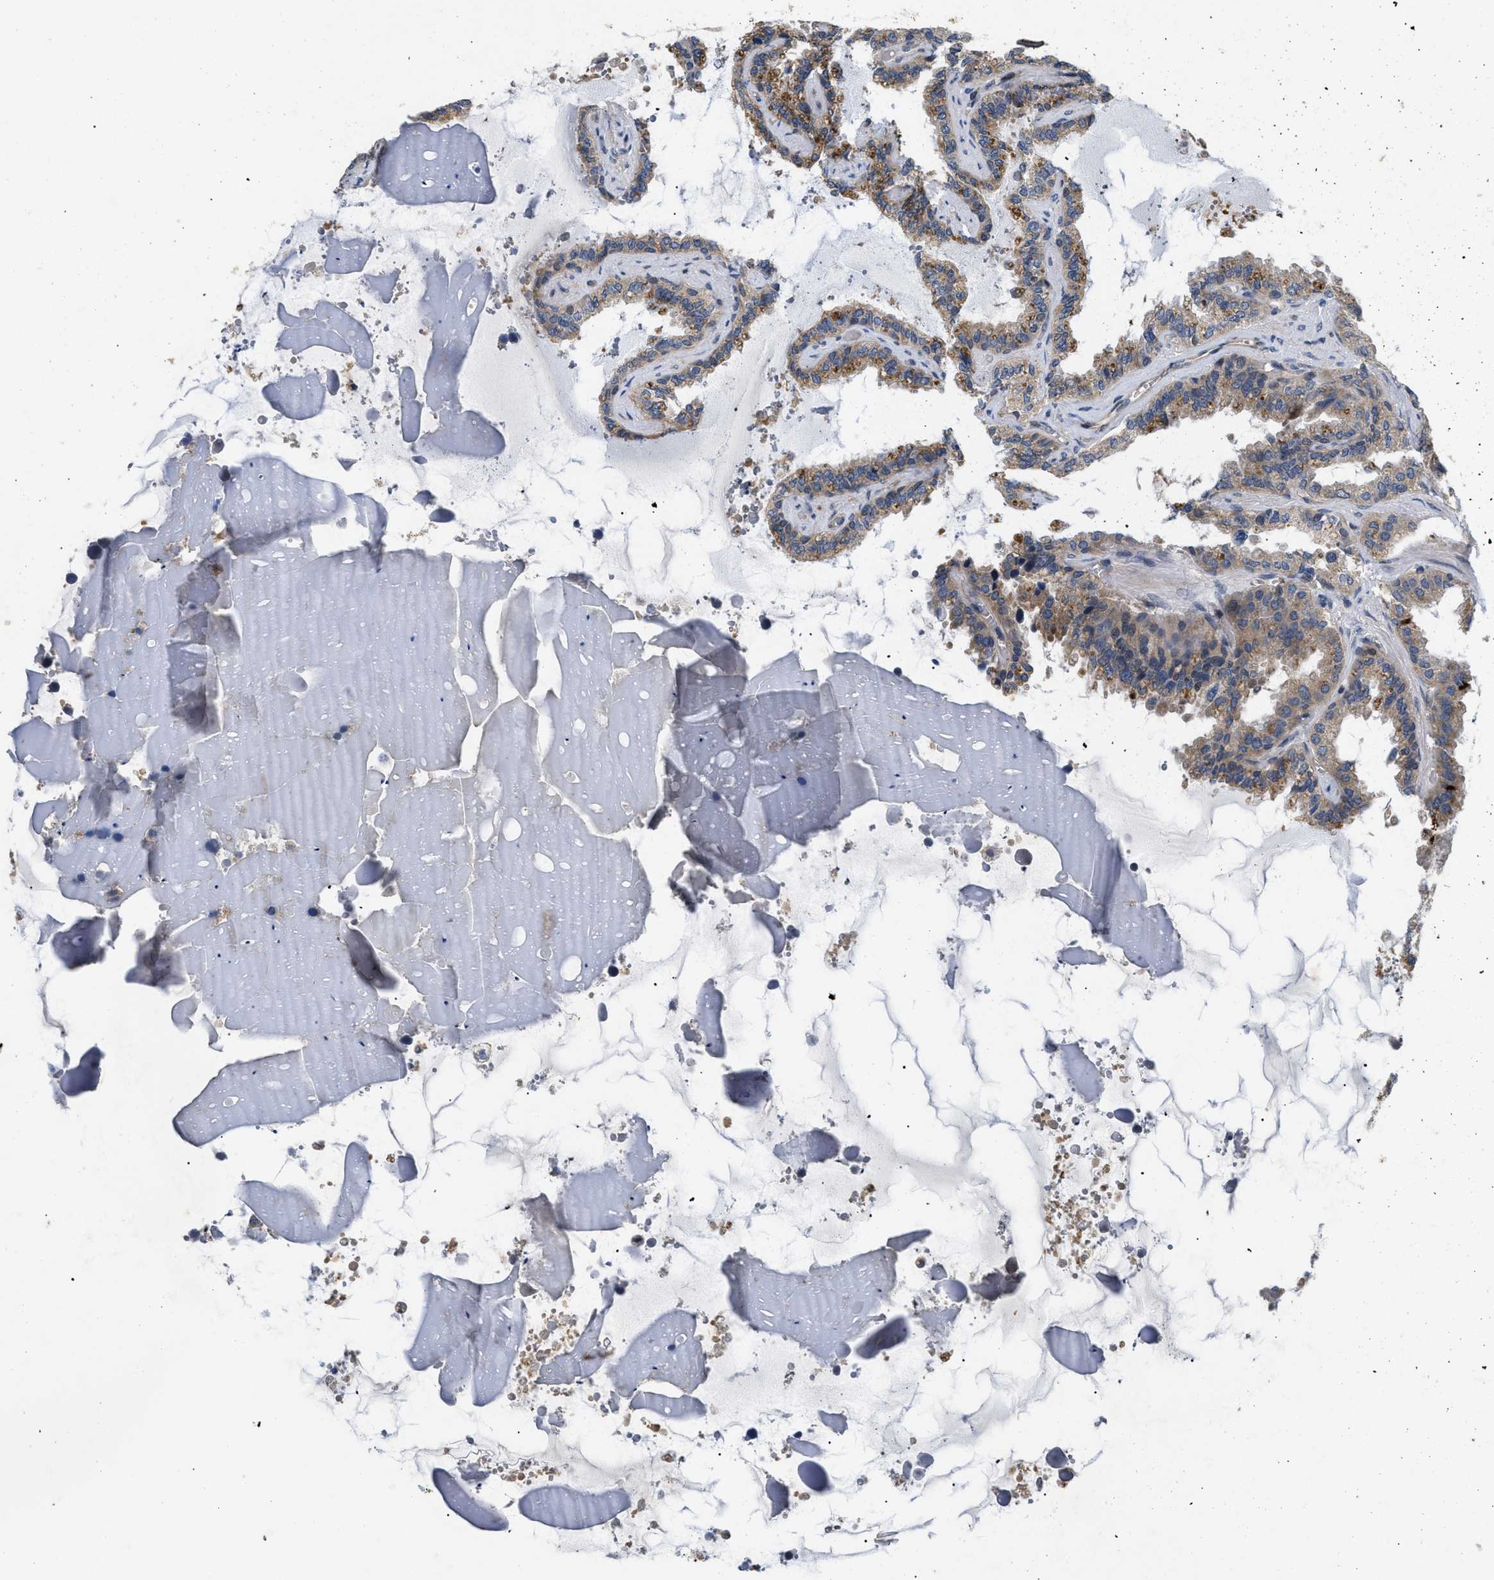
{"staining": {"intensity": "strong", "quantity": ">75%", "location": "cytoplasmic/membranous"}, "tissue": "seminal vesicle", "cell_type": "Glandular cells", "image_type": "normal", "snomed": [{"axis": "morphology", "description": "Normal tissue, NOS"}, {"axis": "topography", "description": "Seminal veicle"}], "caption": "Immunohistochemical staining of unremarkable human seminal vesicle shows >75% levels of strong cytoplasmic/membranous protein positivity in about >75% of glandular cells.", "gene": "HMGCR", "patient": {"sex": "male", "age": 46}}